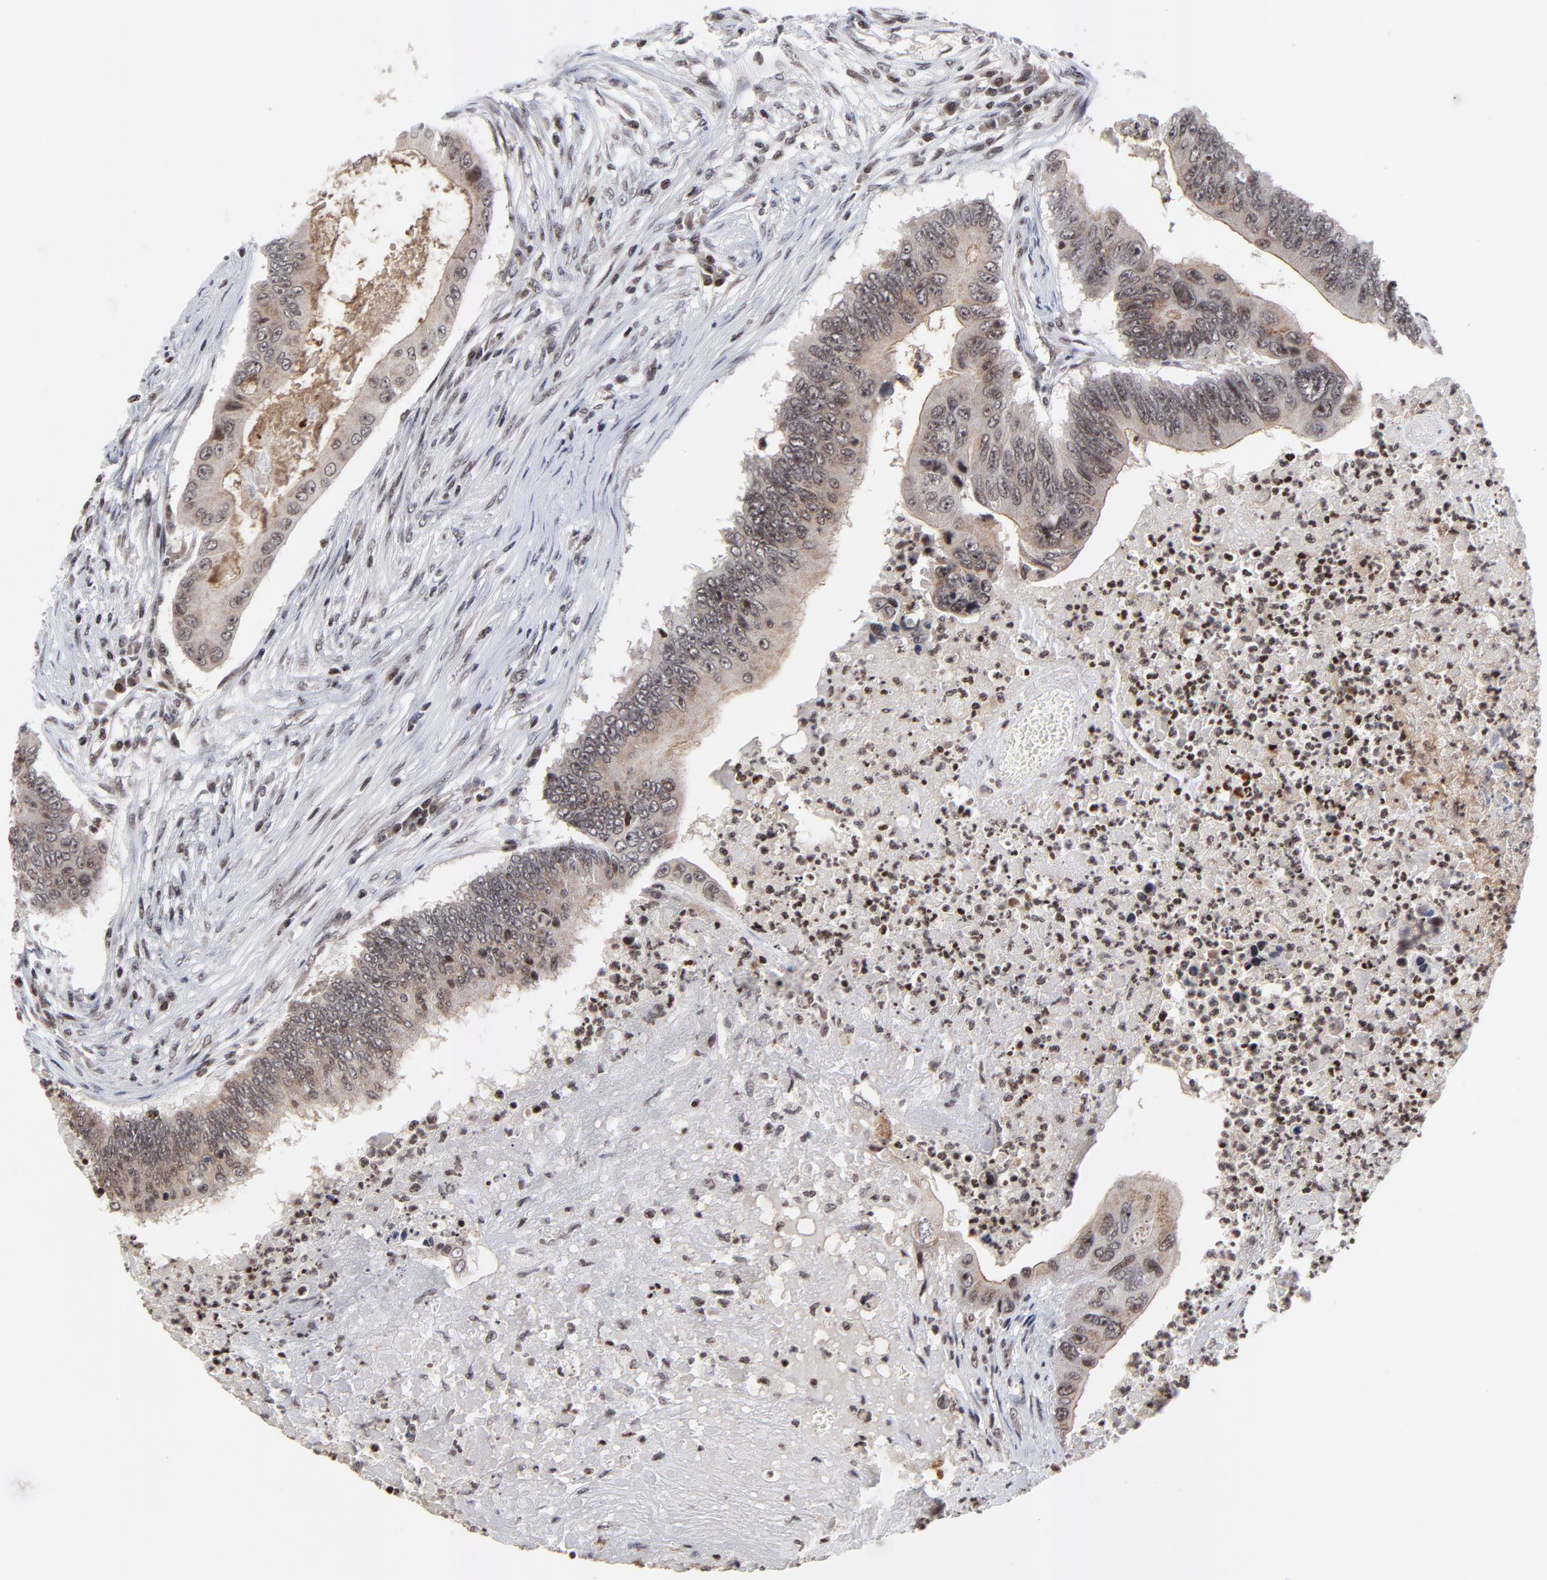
{"staining": {"intensity": "strong", "quantity": ">75%", "location": "cytoplasmic/membranous,nuclear"}, "tissue": "colorectal cancer", "cell_type": "Tumor cells", "image_type": "cancer", "snomed": [{"axis": "morphology", "description": "Adenocarcinoma, NOS"}, {"axis": "topography", "description": "Colon"}], "caption": "This micrograph shows IHC staining of human colorectal cancer (adenocarcinoma), with high strong cytoplasmic/membranous and nuclear positivity in about >75% of tumor cells.", "gene": "ZNF777", "patient": {"sex": "male", "age": 65}}